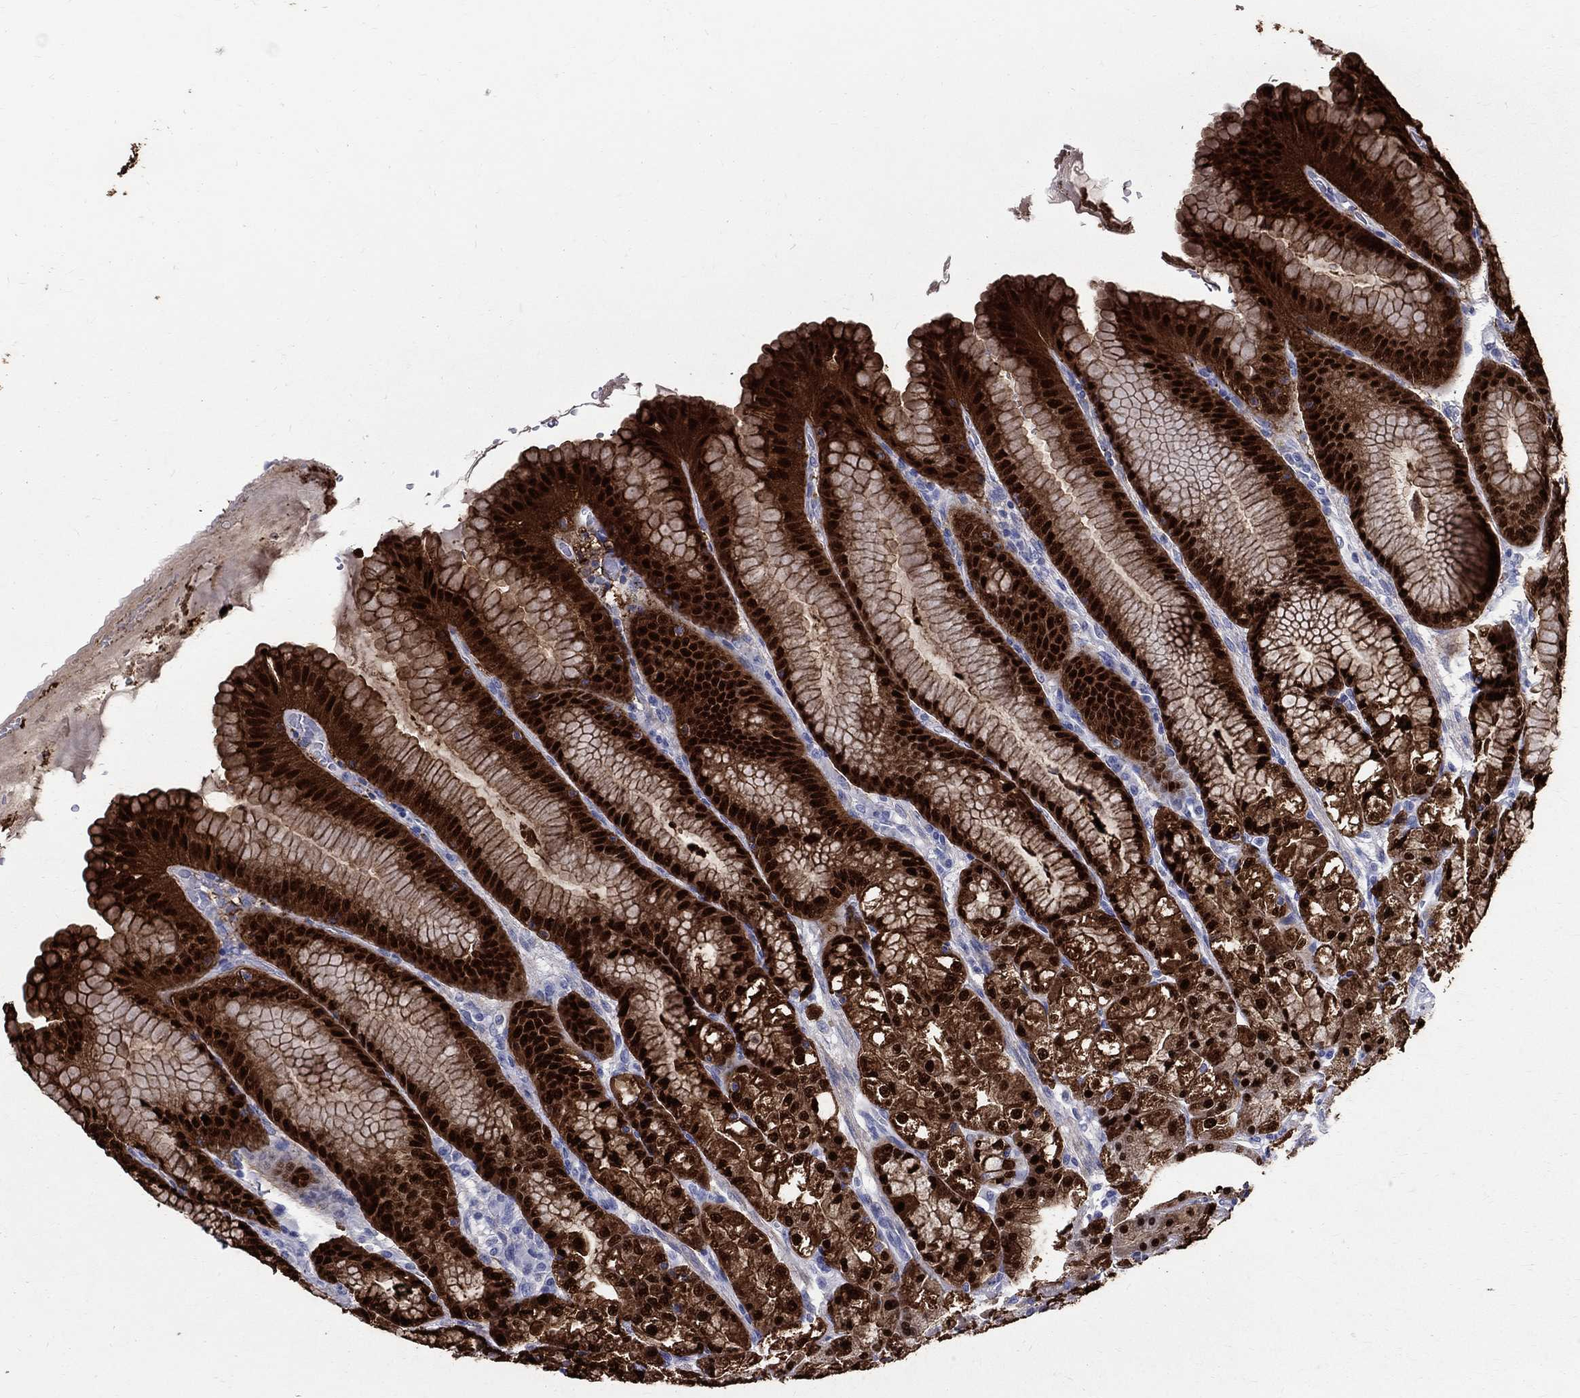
{"staining": {"intensity": "strong", "quantity": ">75%", "location": "cytoplasmic/membranous,nuclear"}, "tissue": "stomach", "cell_type": "Glandular cells", "image_type": "normal", "snomed": [{"axis": "morphology", "description": "Normal tissue, NOS"}, {"axis": "topography", "description": "Stomach"}], "caption": "This photomicrograph exhibits IHC staining of normal stomach, with high strong cytoplasmic/membranous,nuclear expression in about >75% of glandular cells.", "gene": "ANXA10", "patient": {"sex": "male", "age": 71}}